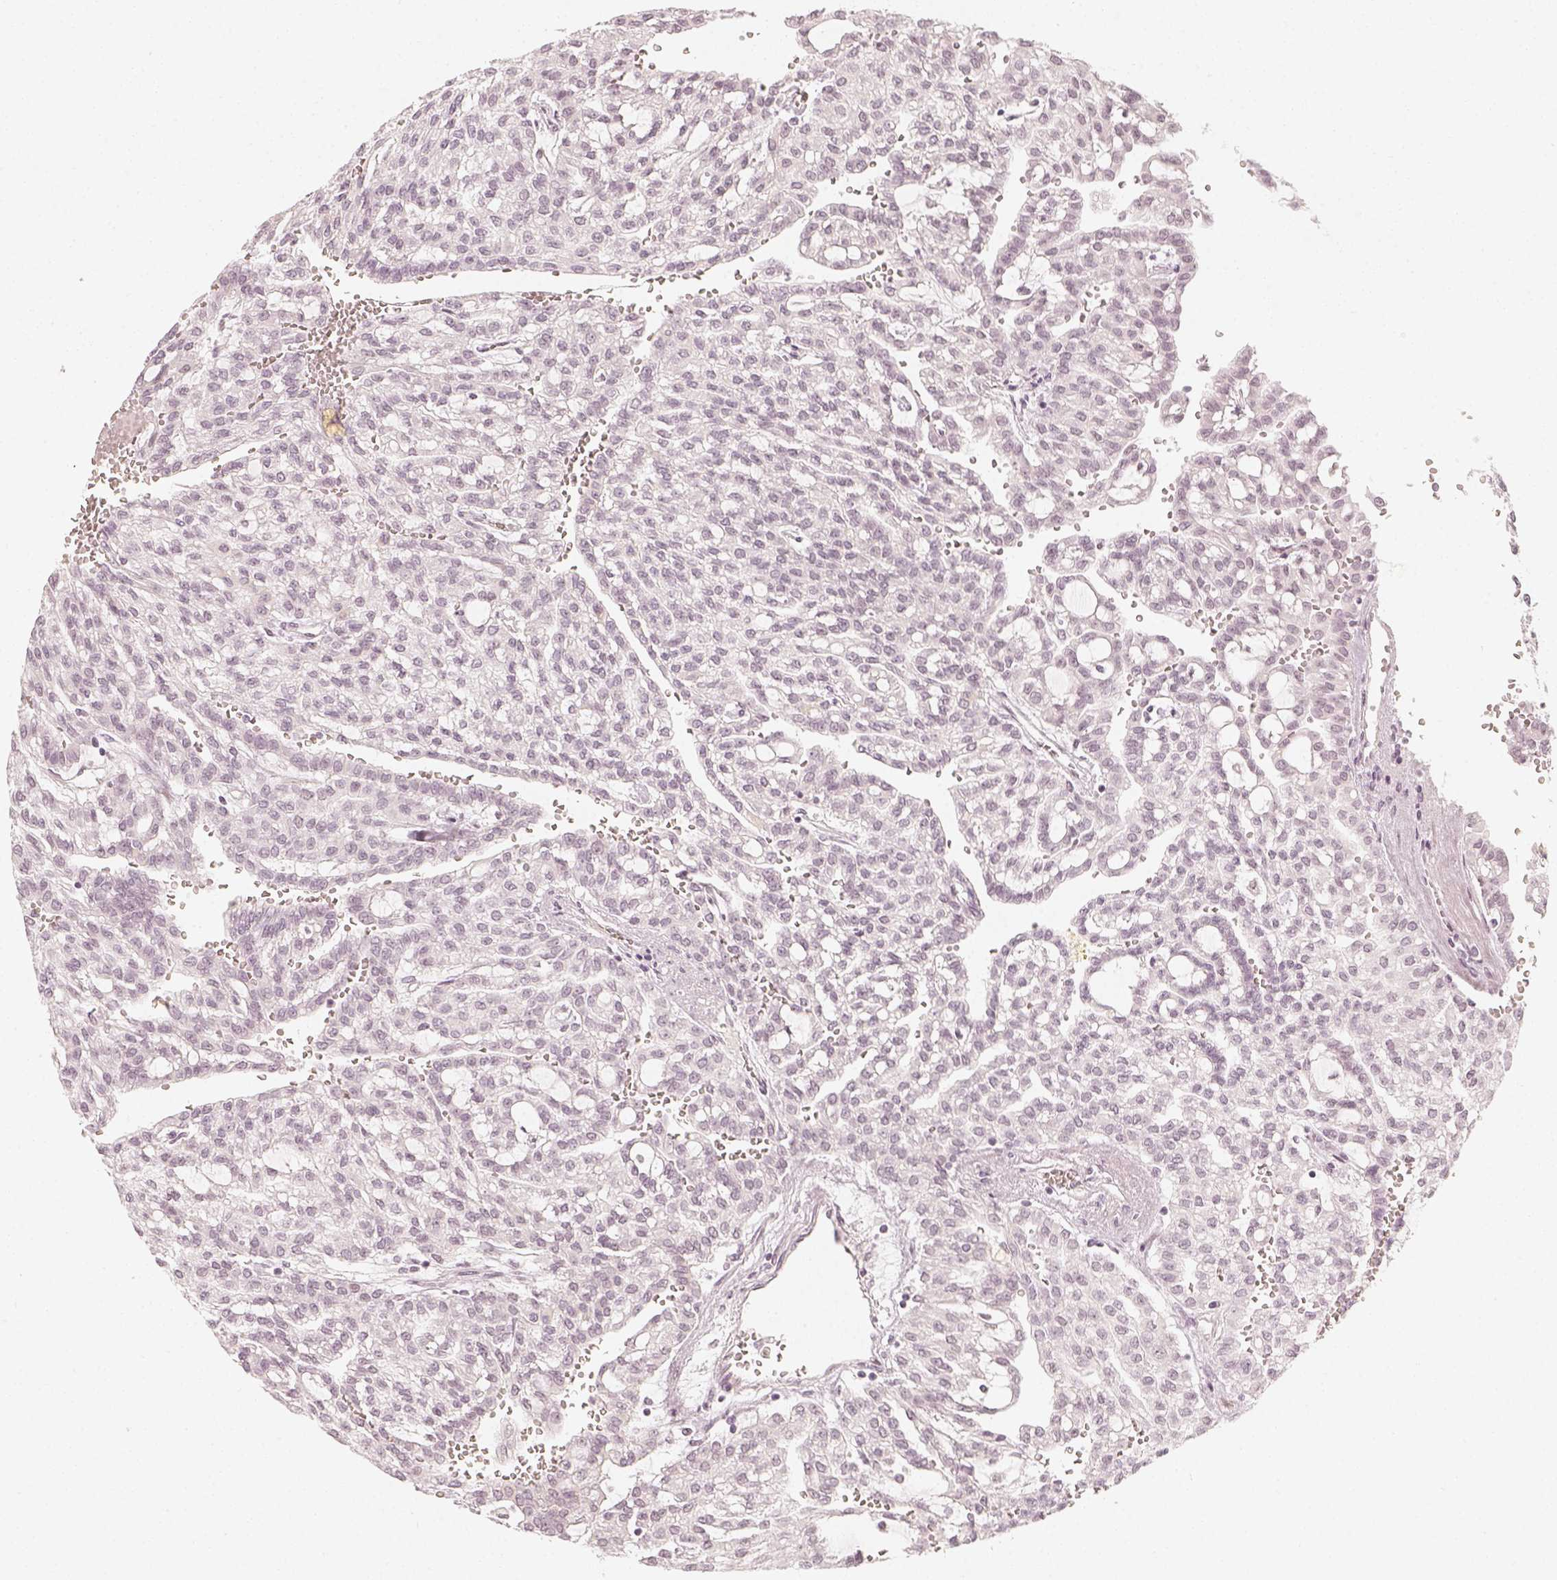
{"staining": {"intensity": "negative", "quantity": "none", "location": "none"}, "tissue": "renal cancer", "cell_type": "Tumor cells", "image_type": "cancer", "snomed": [{"axis": "morphology", "description": "Adenocarcinoma, NOS"}, {"axis": "topography", "description": "Kidney"}], "caption": "A high-resolution photomicrograph shows IHC staining of renal cancer, which shows no significant expression in tumor cells. (DAB (3,3'-diaminobenzidine) IHC, high magnification).", "gene": "KRTAP2-1", "patient": {"sex": "male", "age": 63}}